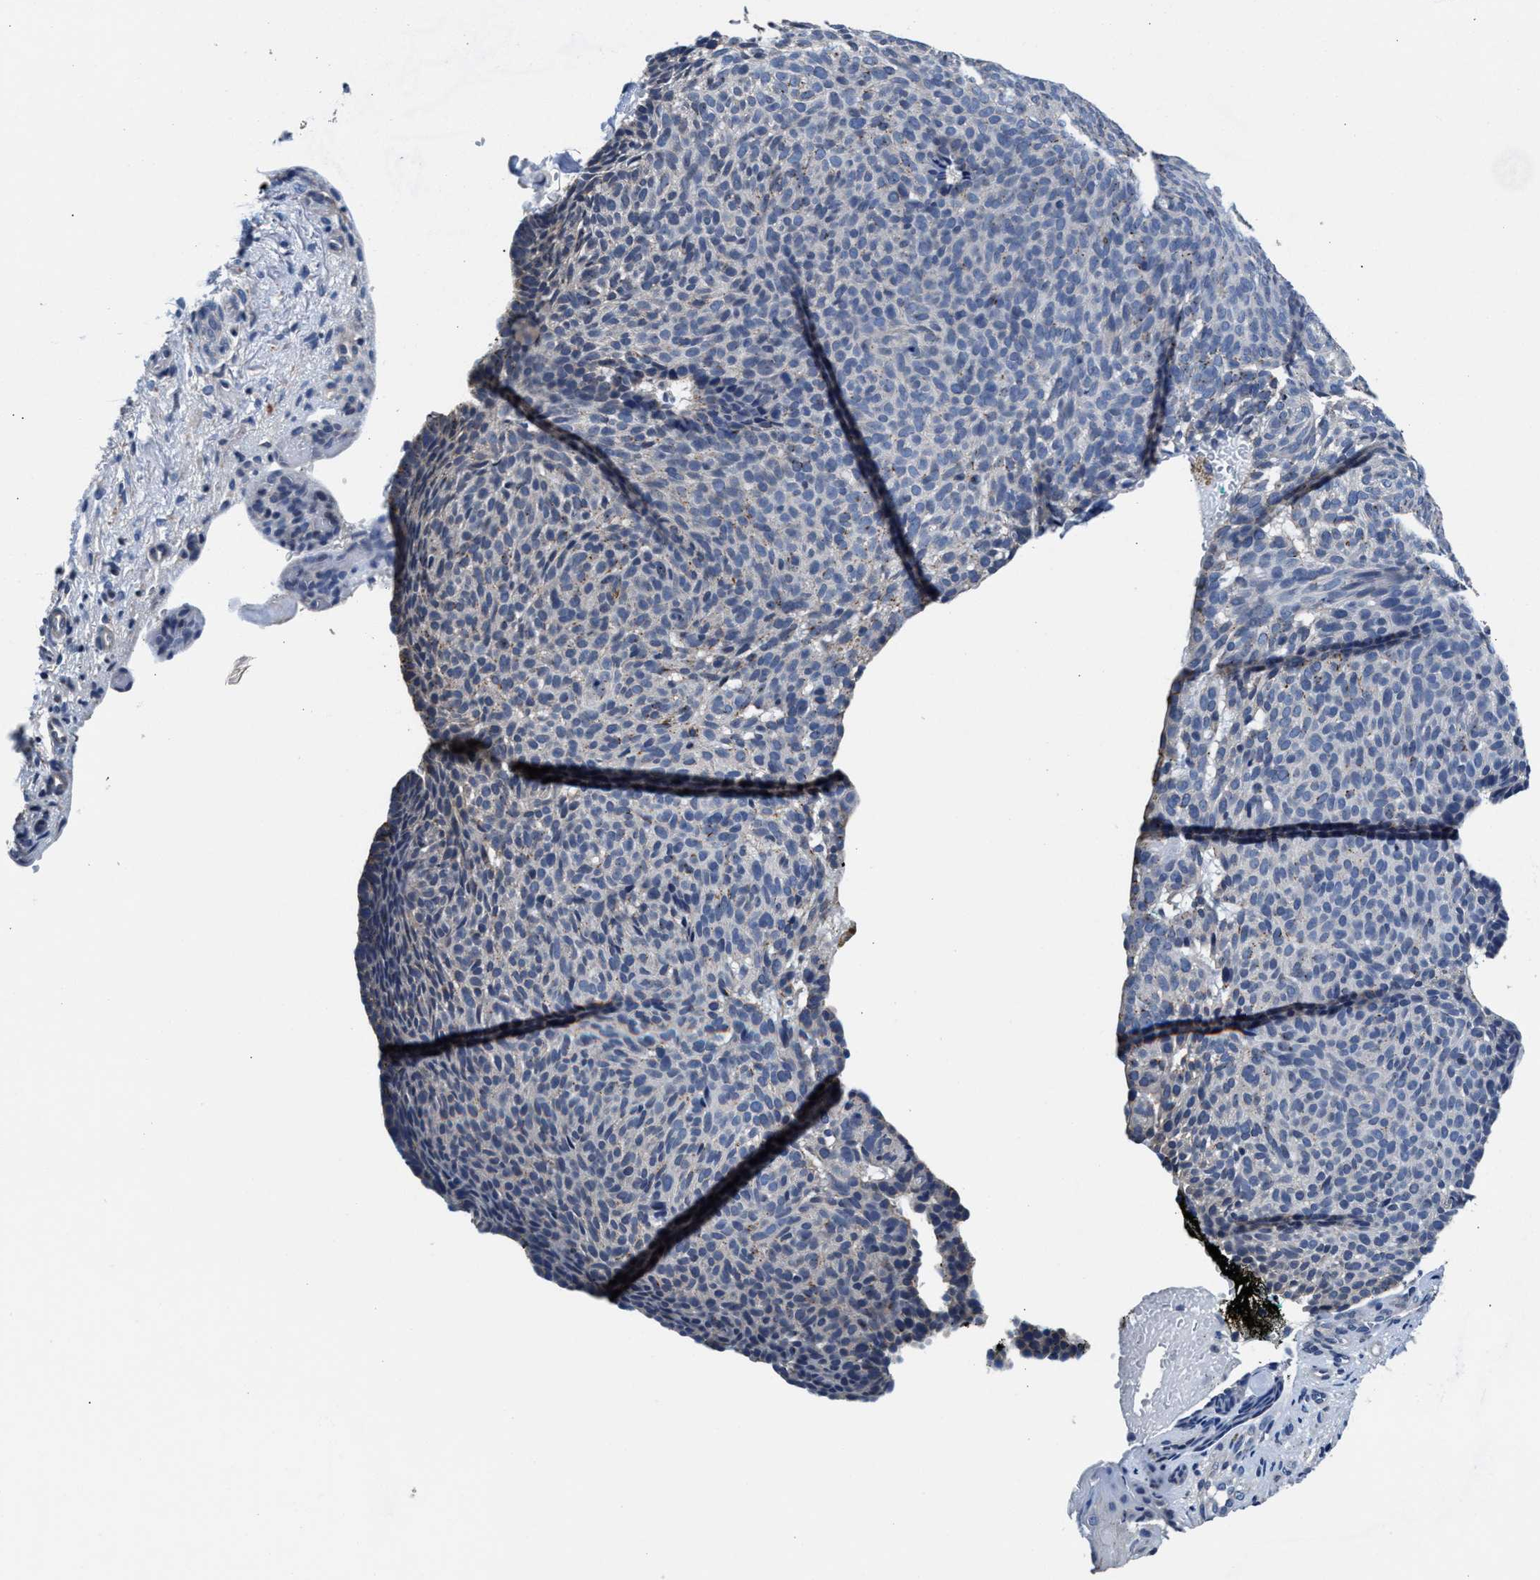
{"staining": {"intensity": "negative", "quantity": "none", "location": "none"}, "tissue": "skin cancer", "cell_type": "Tumor cells", "image_type": "cancer", "snomed": [{"axis": "morphology", "description": "Basal cell carcinoma"}, {"axis": "topography", "description": "Skin"}], "caption": "Tumor cells are negative for protein expression in human skin cancer (basal cell carcinoma).", "gene": "MYH3", "patient": {"sex": "male", "age": 61}}